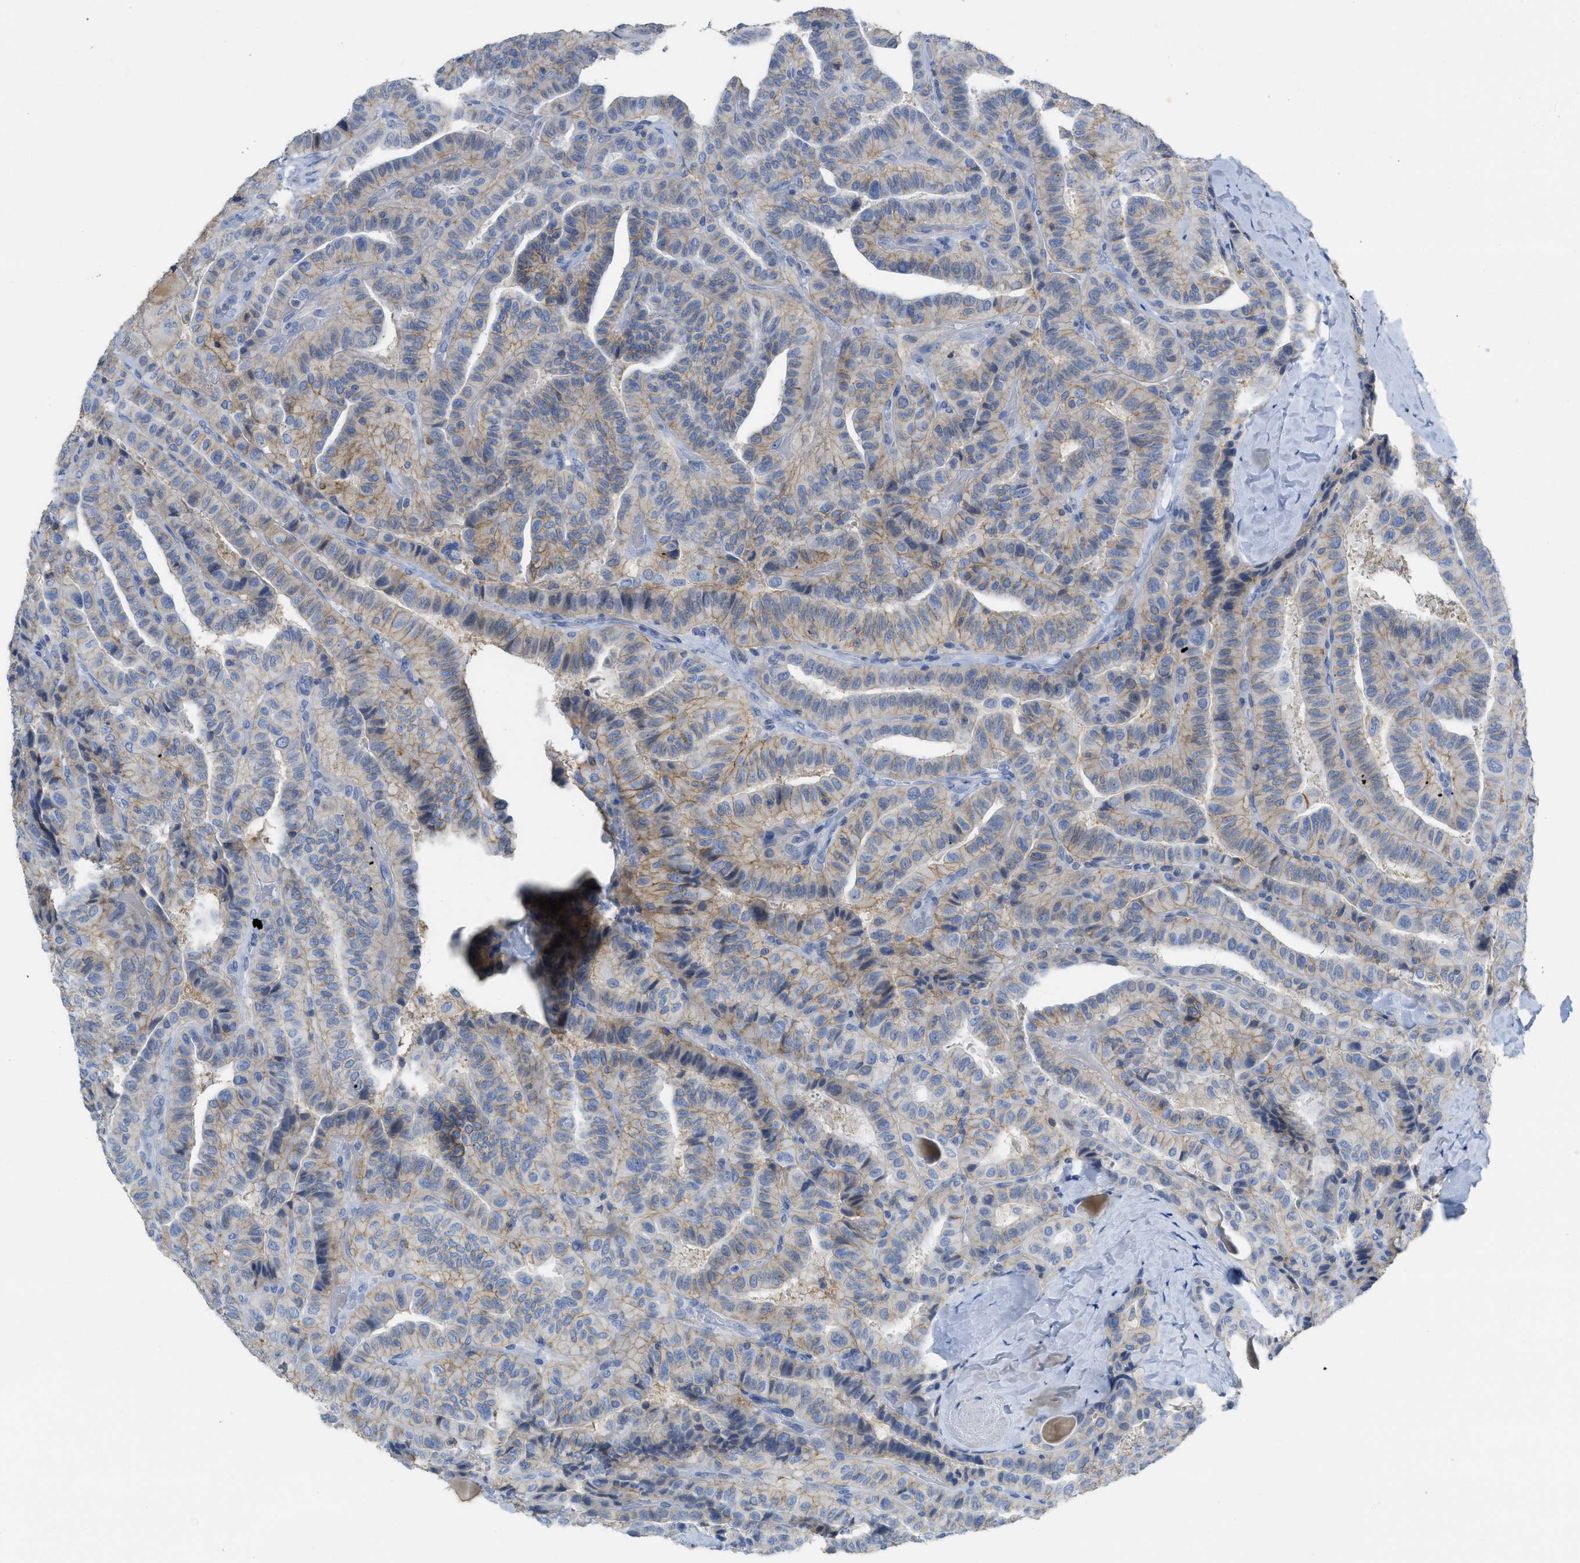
{"staining": {"intensity": "moderate", "quantity": "25%-75%", "location": "cytoplasmic/membranous"}, "tissue": "thyroid cancer", "cell_type": "Tumor cells", "image_type": "cancer", "snomed": [{"axis": "morphology", "description": "Papillary adenocarcinoma, NOS"}, {"axis": "topography", "description": "Thyroid gland"}], "caption": "Immunohistochemistry histopathology image of neoplastic tissue: thyroid papillary adenocarcinoma stained using immunohistochemistry demonstrates medium levels of moderate protein expression localized specifically in the cytoplasmic/membranous of tumor cells, appearing as a cytoplasmic/membranous brown color.", "gene": "CNNM4", "patient": {"sex": "male", "age": 77}}